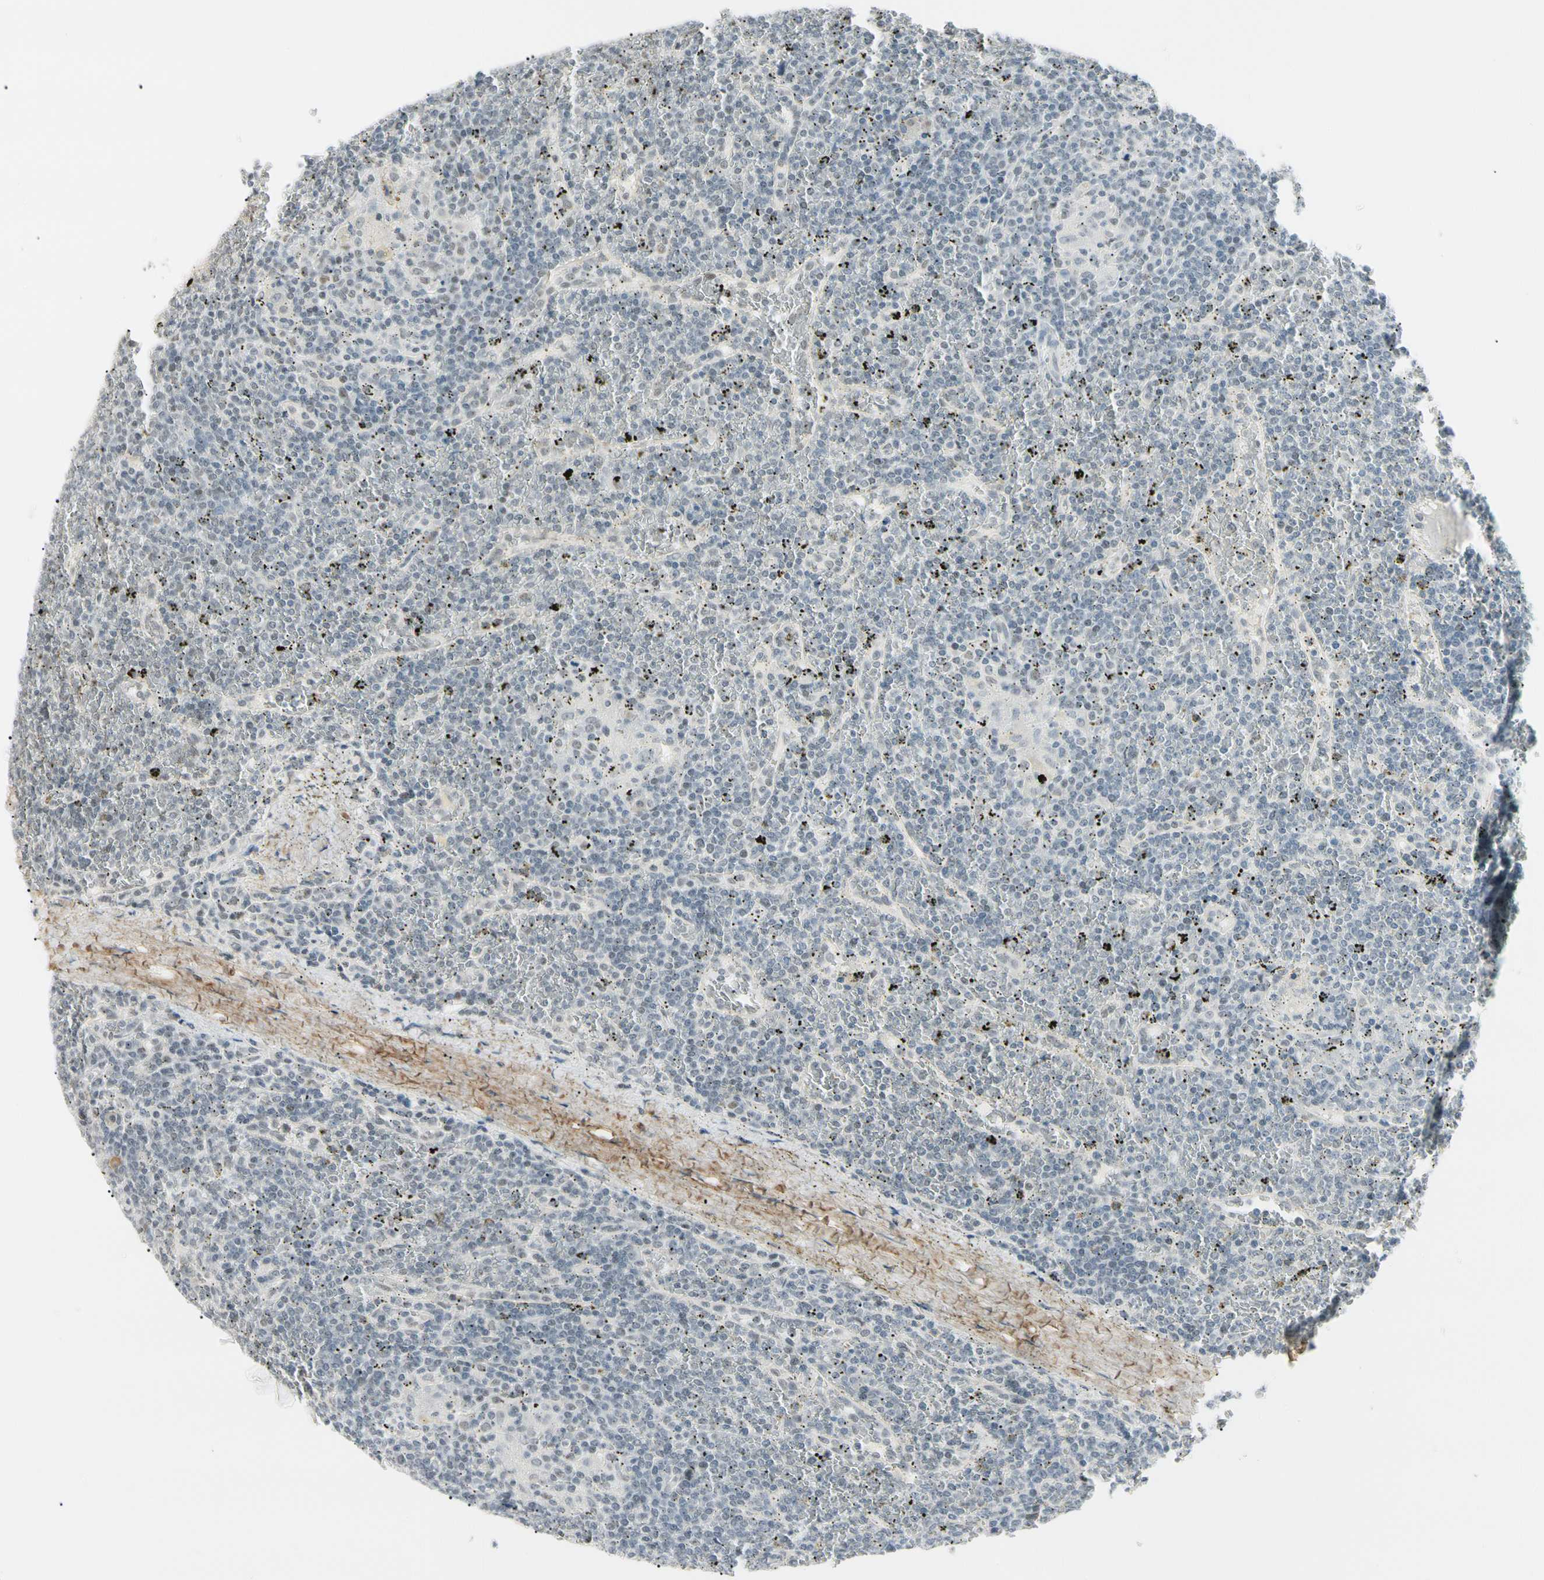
{"staining": {"intensity": "negative", "quantity": "none", "location": "none"}, "tissue": "lymphoma", "cell_type": "Tumor cells", "image_type": "cancer", "snomed": [{"axis": "morphology", "description": "Malignant lymphoma, non-Hodgkin's type, Low grade"}, {"axis": "topography", "description": "Spleen"}], "caption": "Immunohistochemical staining of lymphoma reveals no significant expression in tumor cells. (DAB IHC, high magnification).", "gene": "ASPN", "patient": {"sex": "female", "age": 19}}